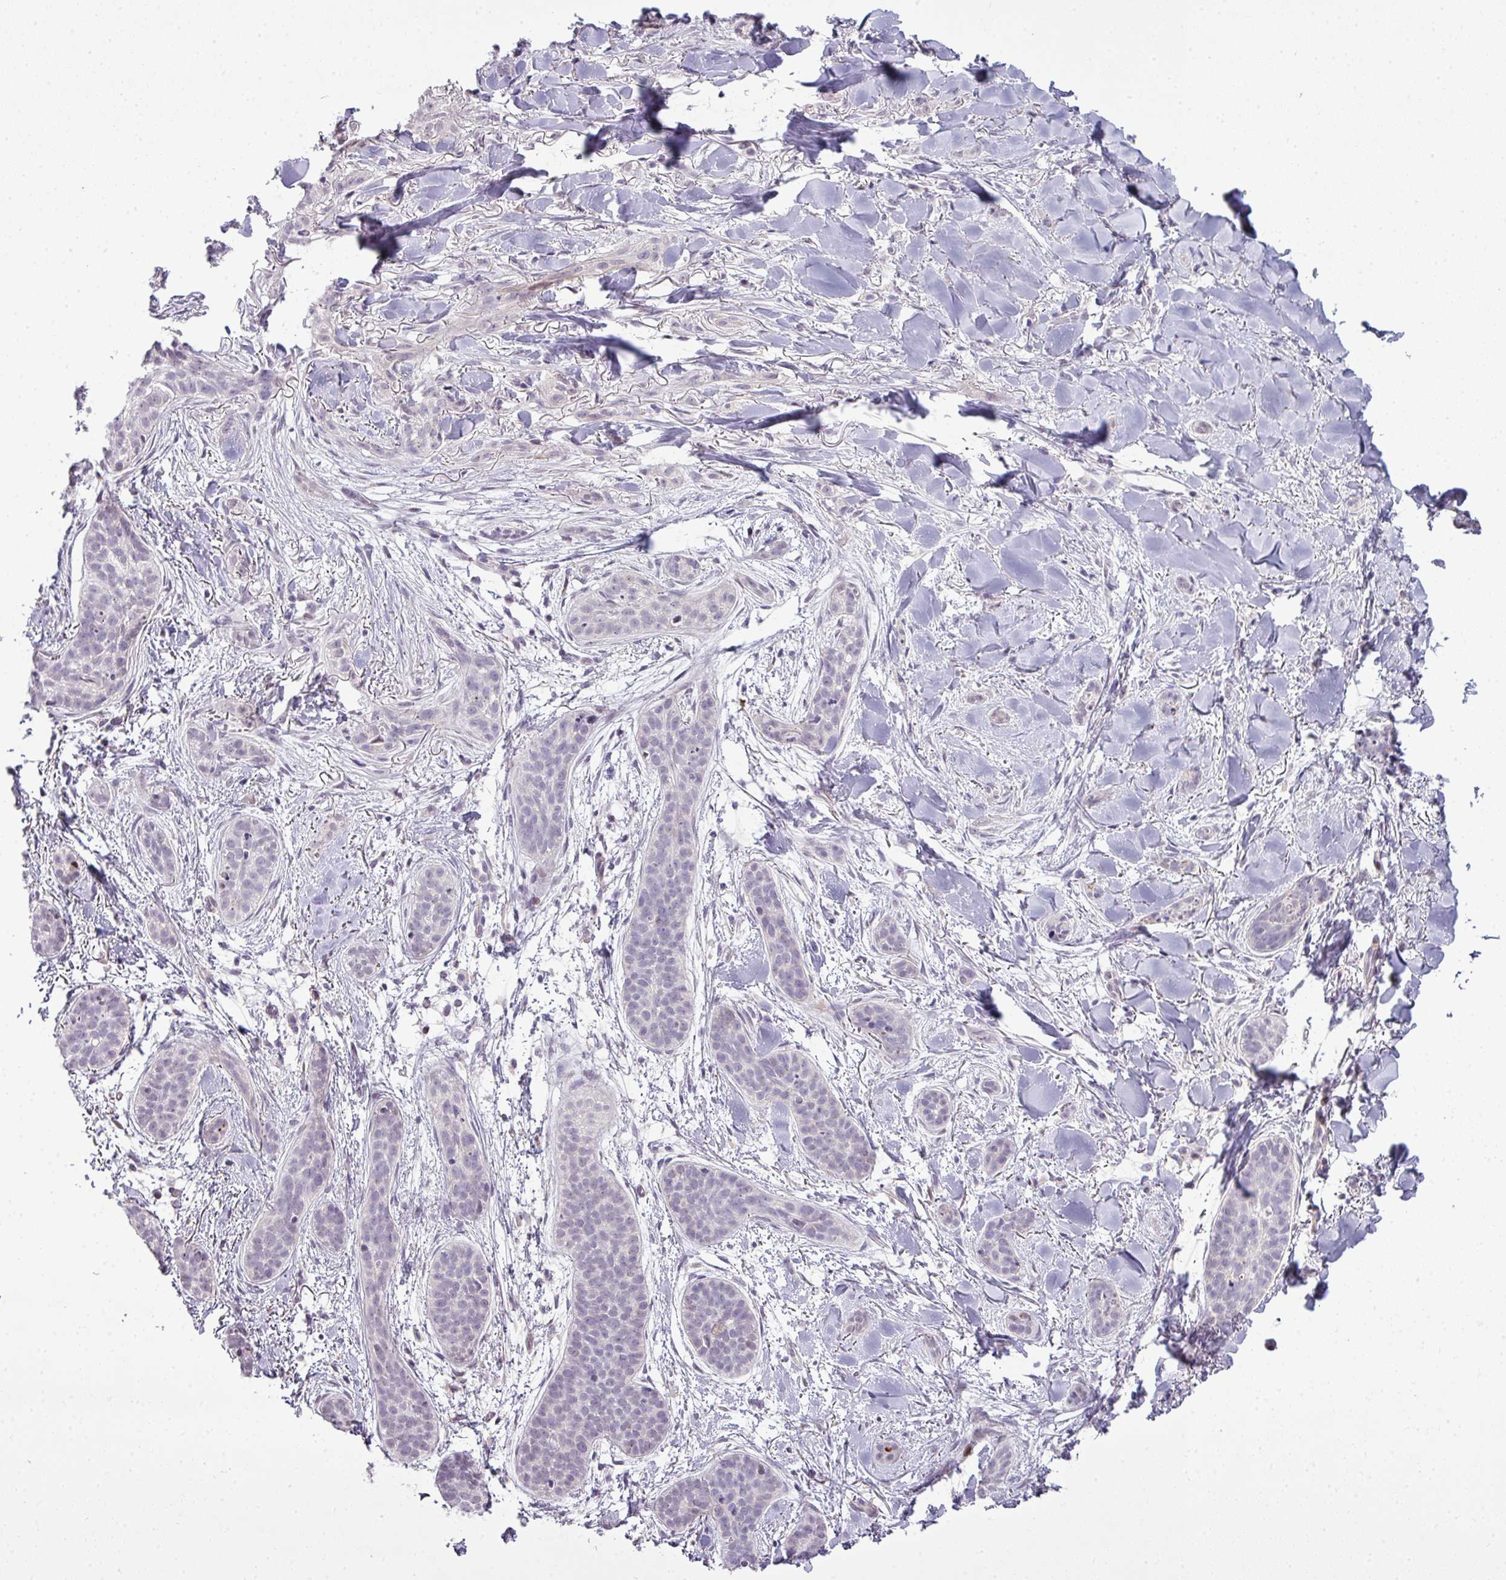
{"staining": {"intensity": "negative", "quantity": "none", "location": "none"}, "tissue": "skin cancer", "cell_type": "Tumor cells", "image_type": "cancer", "snomed": [{"axis": "morphology", "description": "Basal cell carcinoma"}, {"axis": "topography", "description": "Skin"}], "caption": "A micrograph of basal cell carcinoma (skin) stained for a protein displays no brown staining in tumor cells.", "gene": "ZNF688", "patient": {"sex": "male", "age": 52}}